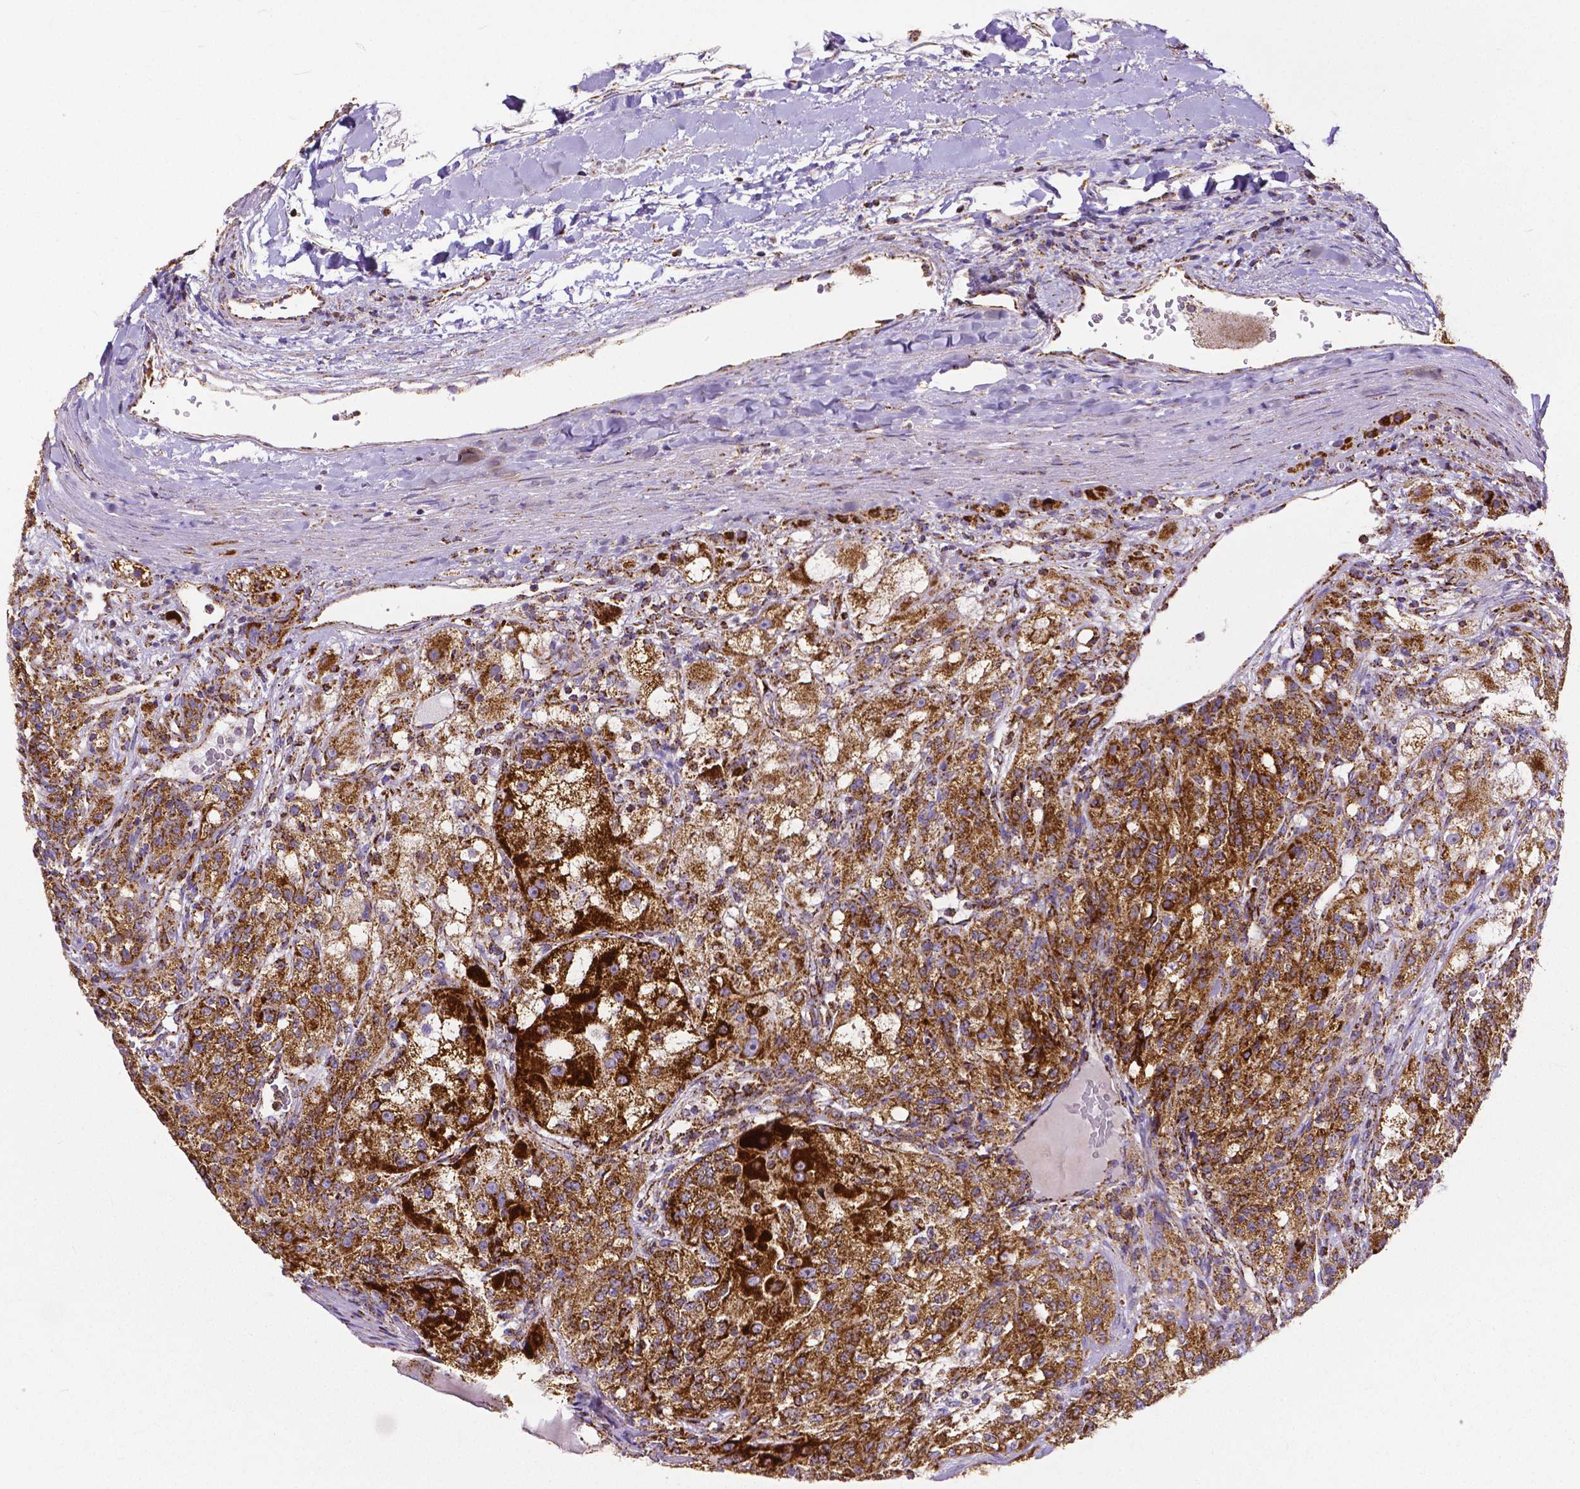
{"staining": {"intensity": "strong", "quantity": ">75%", "location": "cytoplasmic/membranous"}, "tissue": "renal cancer", "cell_type": "Tumor cells", "image_type": "cancer", "snomed": [{"axis": "morphology", "description": "Adenocarcinoma, NOS"}, {"axis": "topography", "description": "Kidney"}], "caption": "Adenocarcinoma (renal) stained for a protein (brown) shows strong cytoplasmic/membranous positive expression in approximately >75% of tumor cells.", "gene": "MACC1", "patient": {"sex": "female", "age": 63}}